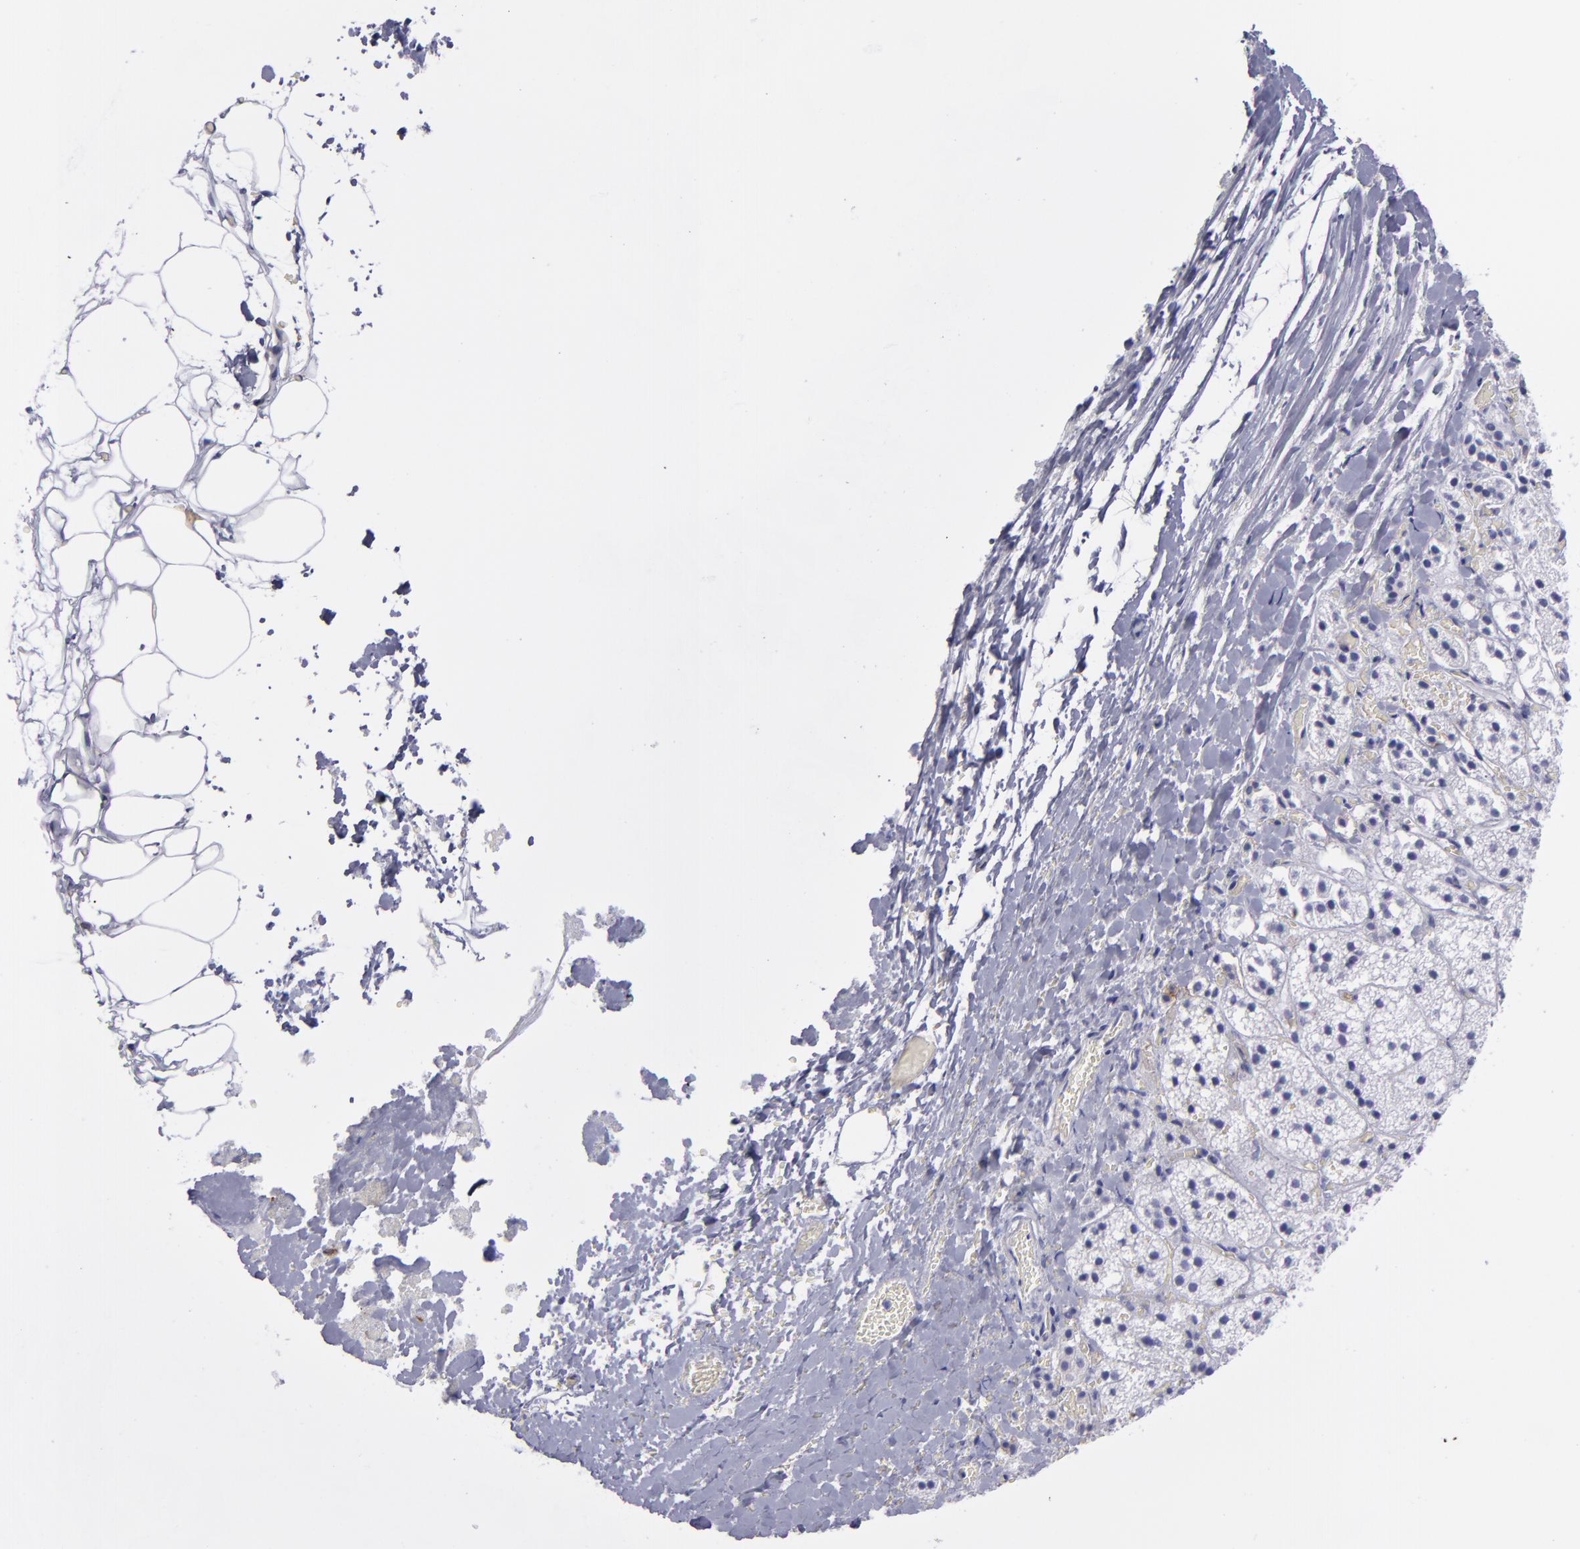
{"staining": {"intensity": "negative", "quantity": "none", "location": "none"}, "tissue": "adrenal gland", "cell_type": "Glandular cells", "image_type": "normal", "snomed": [{"axis": "morphology", "description": "Normal tissue, NOS"}, {"axis": "topography", "description": "Adrenal gland"}], "caption": "Human adrenal gland stained for a protein using immunohistochemistry (IHC) demonstrates no expression in glandular cells.", "gene": "ACE", "patient": {"sex": "female", "age": 44}}